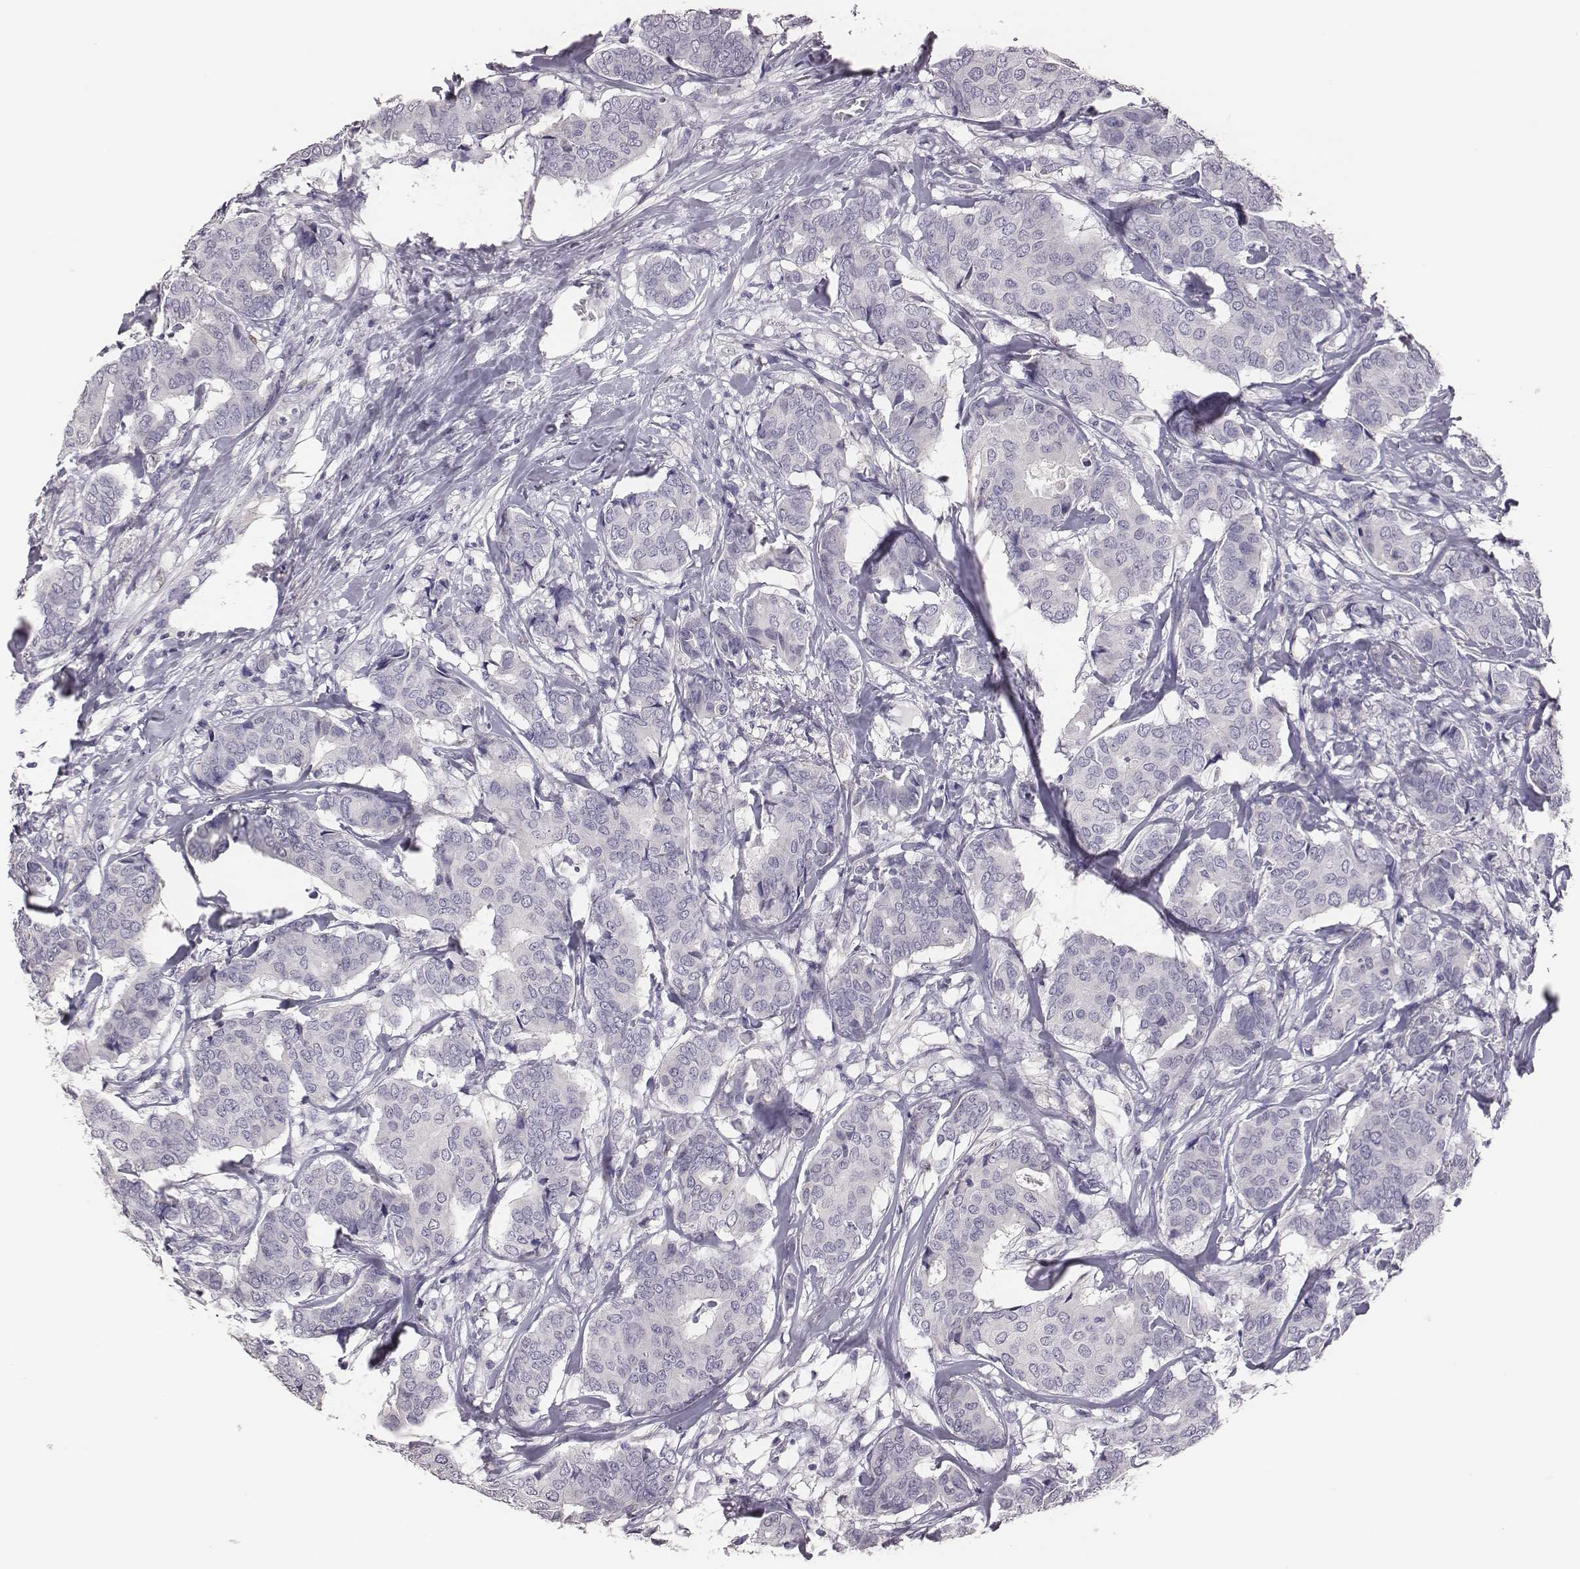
{"staining": {"intensity": "negative", "quantity": "none", "location": "none"}, "tissue": "breast cancer", "cell_type": "Tumor cells", "image_type": "cancer", "snomed": [{"axis": "morphology", "description": "Duct carcinoma"}, {"axis": "topography", "description": "Breast"}], "caption": "Immunohistochemical staining of intraductal carcinoma (breast) reveals no significant staining in tumor cells.", "gene": "EN1", "patient": {"sex": "female", "age": 75}}